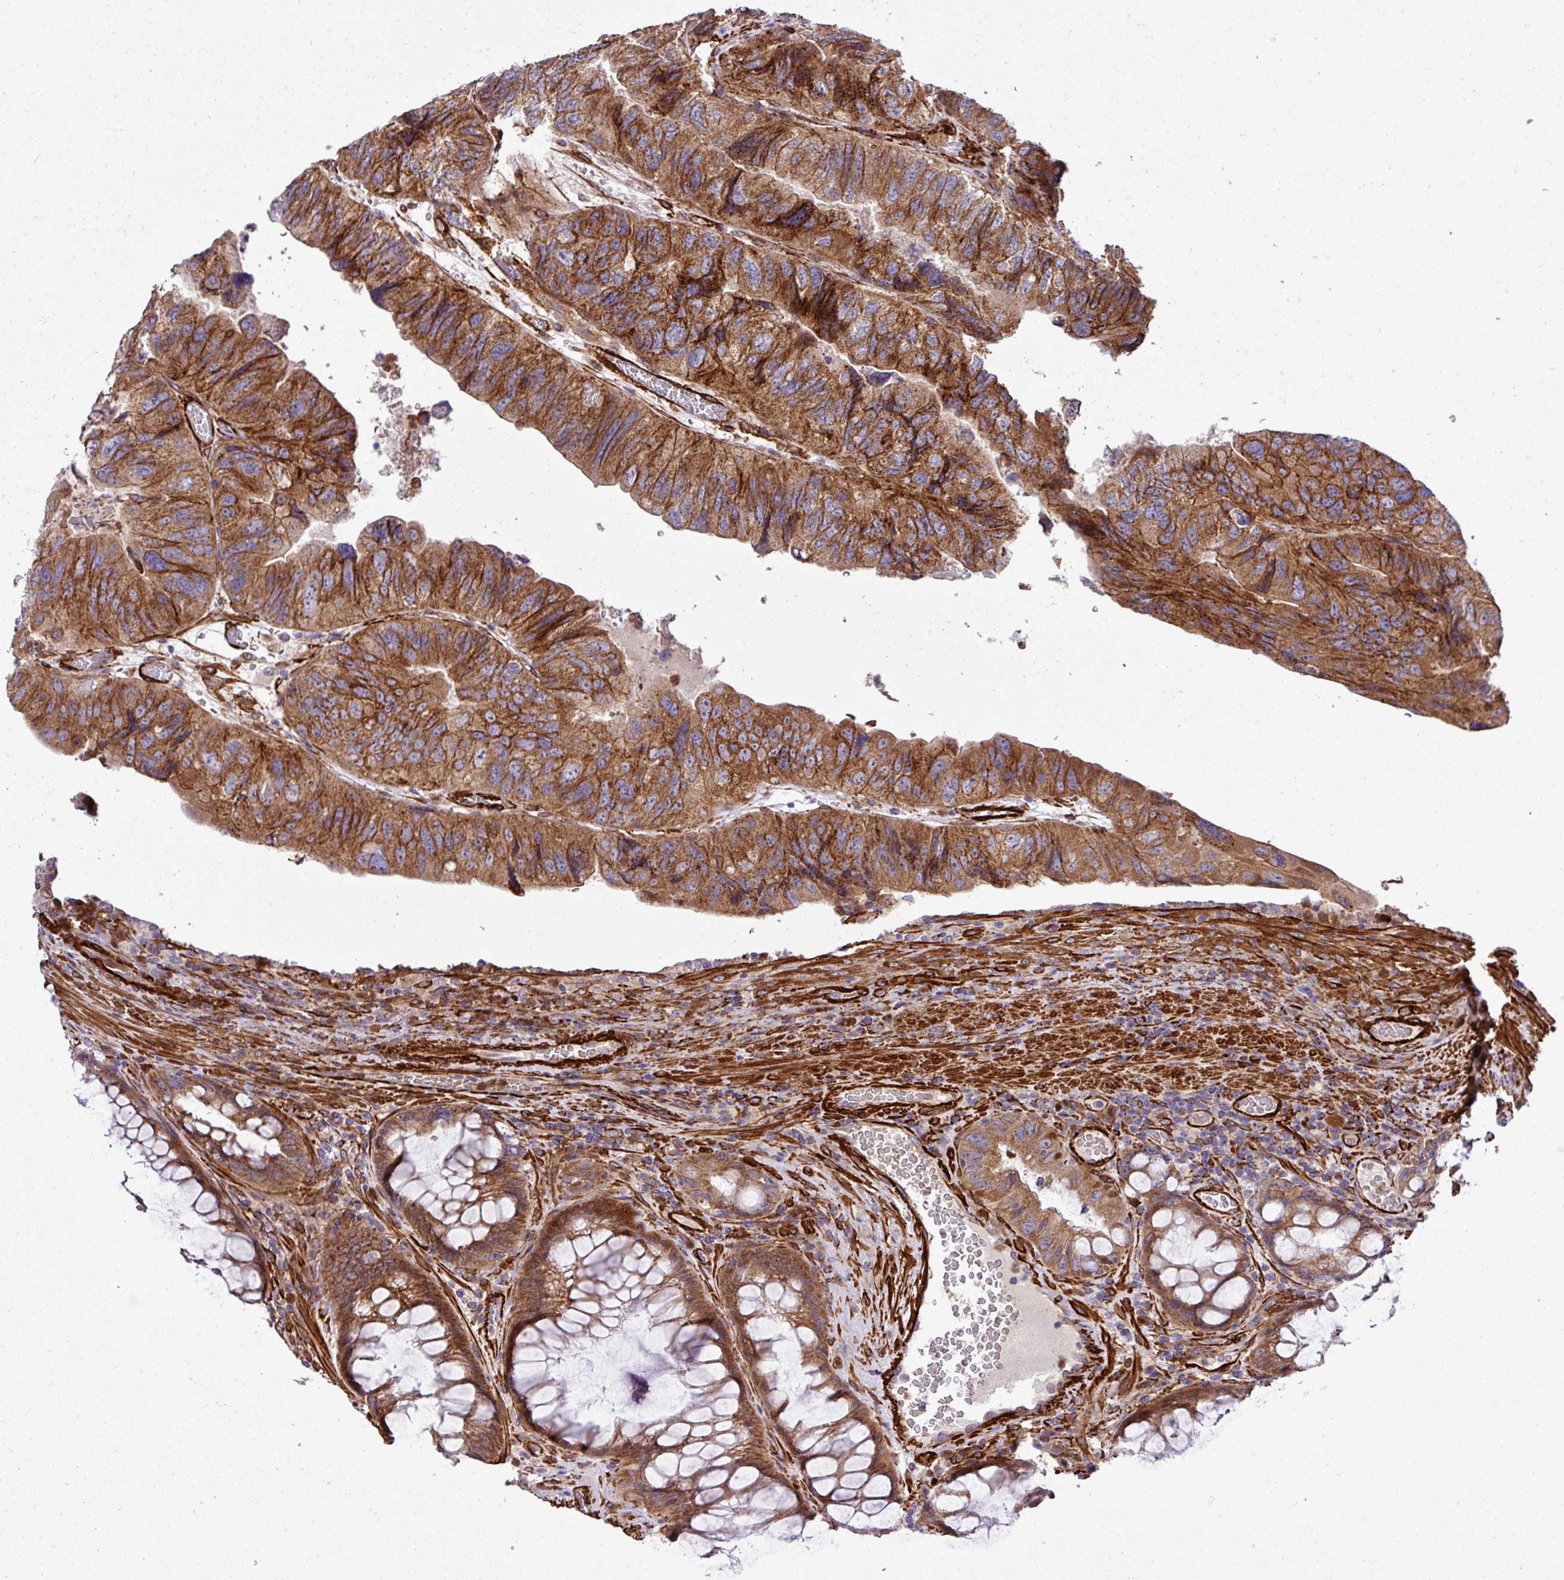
{"staining": {"intensity": "strong", "quantity": ">75%", "location": "cytoplasmic/membranous"}, "tissue": "colorectal cancer", "cell_type": "Tumor cells", "image_type": "cancer", "snomed": [{"axis": "morphology", "description": "Adenocarcinoma, NOS"}, {"axis": "topography", "description": "Rectum"}], "caption": "Strong cytoplasmic/membranous positivity for a protein is seen in about >75% of tumor cells of colorectal cancer (adenocarcinoma) using IHC.", "gene": "FAM47E", "patient": {"sex": "male", "age": 63}}